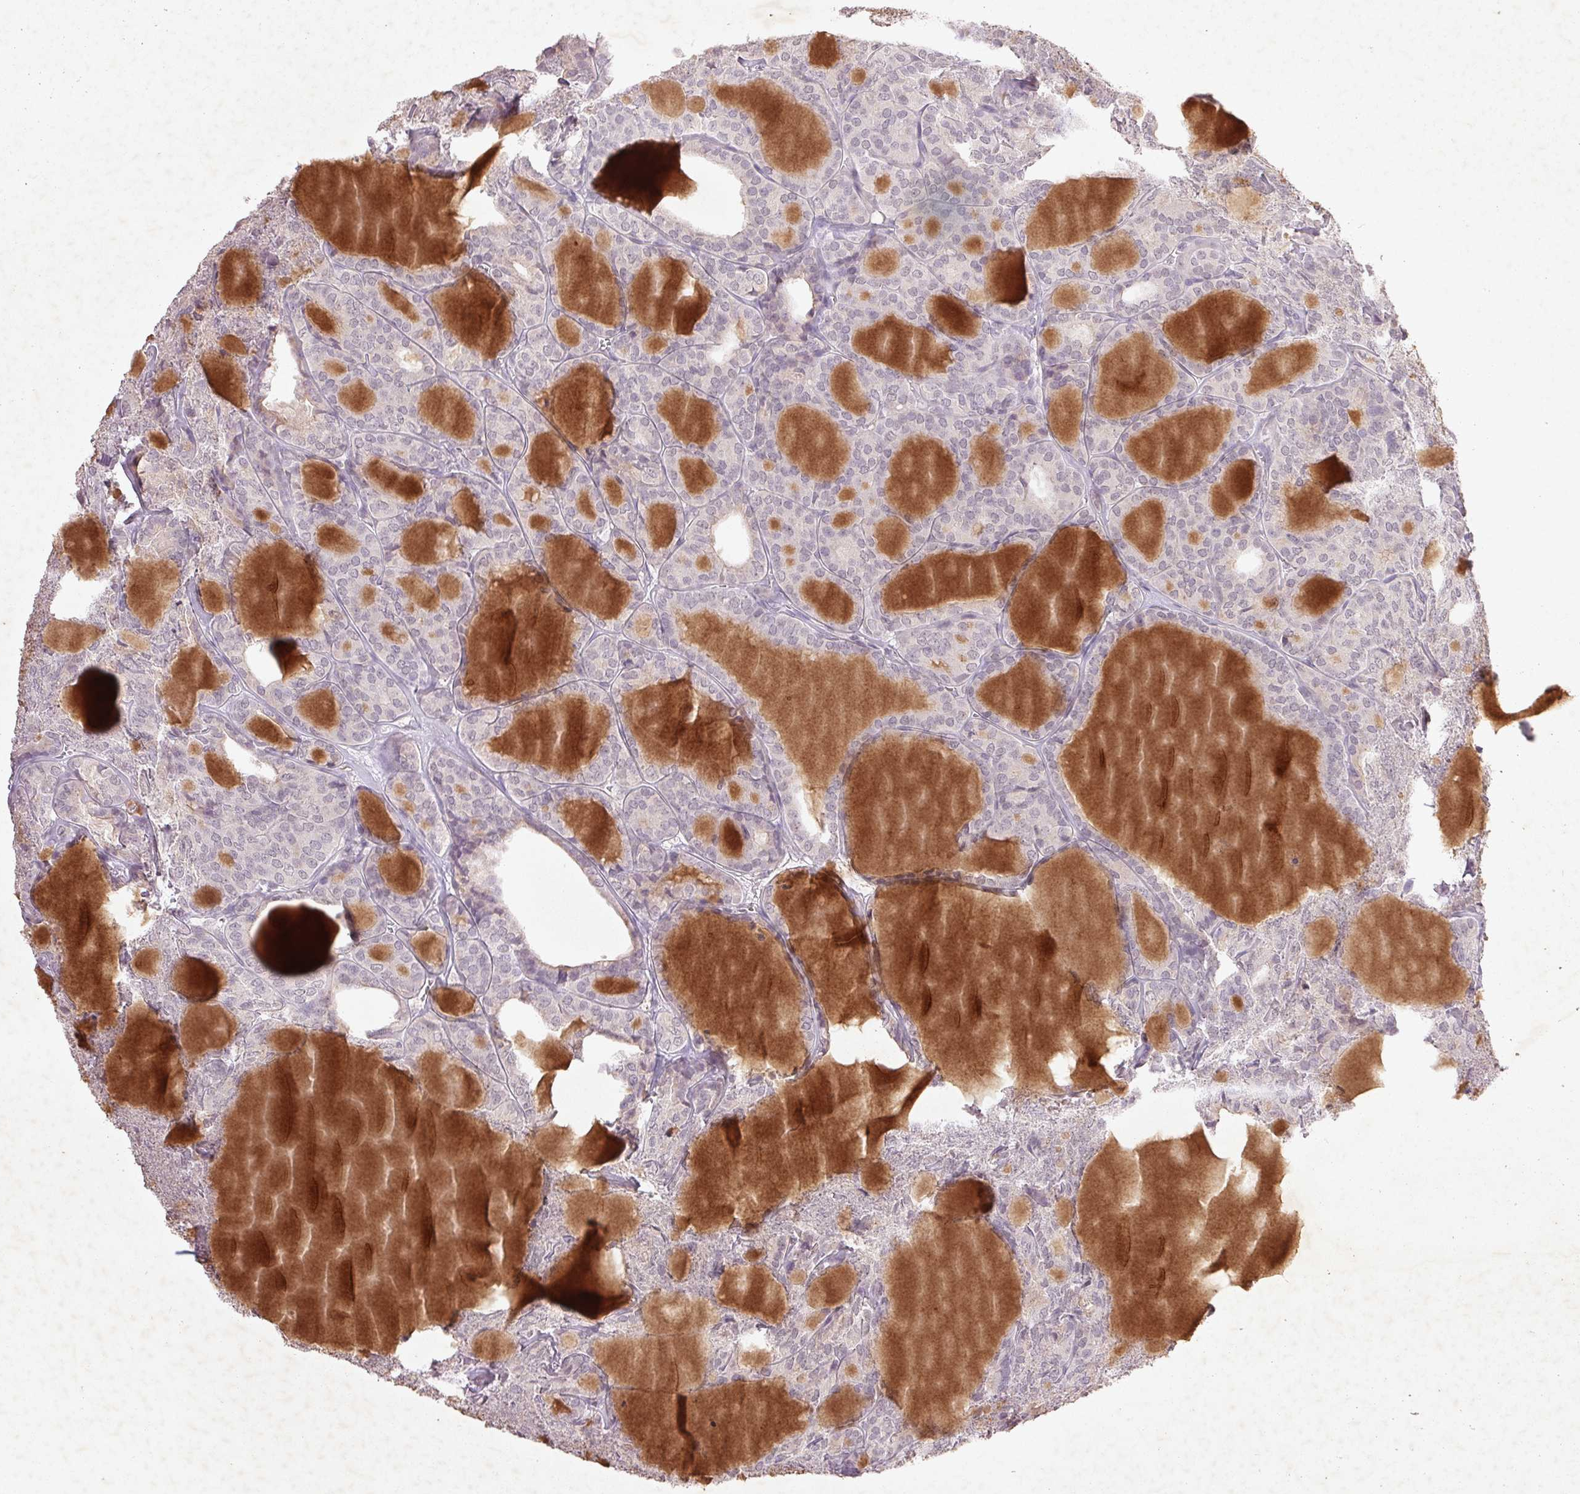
{"staining": {"intensity": "negative", "quantity": "none", "location": "none"}, "tissue": "thyroid cancer", "cell_type": "Tumor cells", "image_type": "cancer", "snomed": [{"axis": "morphology", "description": "Follicular adenoma carcinoma, NOS"}, {"axis": "topography", "description": "Thyroid gland"}], "caption": "Human thyroid cancer stained for a protein using immunohistochemistry (IHC) reveals no expression in tumor cells.", "gene": "FAM168B", "patient": {"sex": "male", "age": 74}}